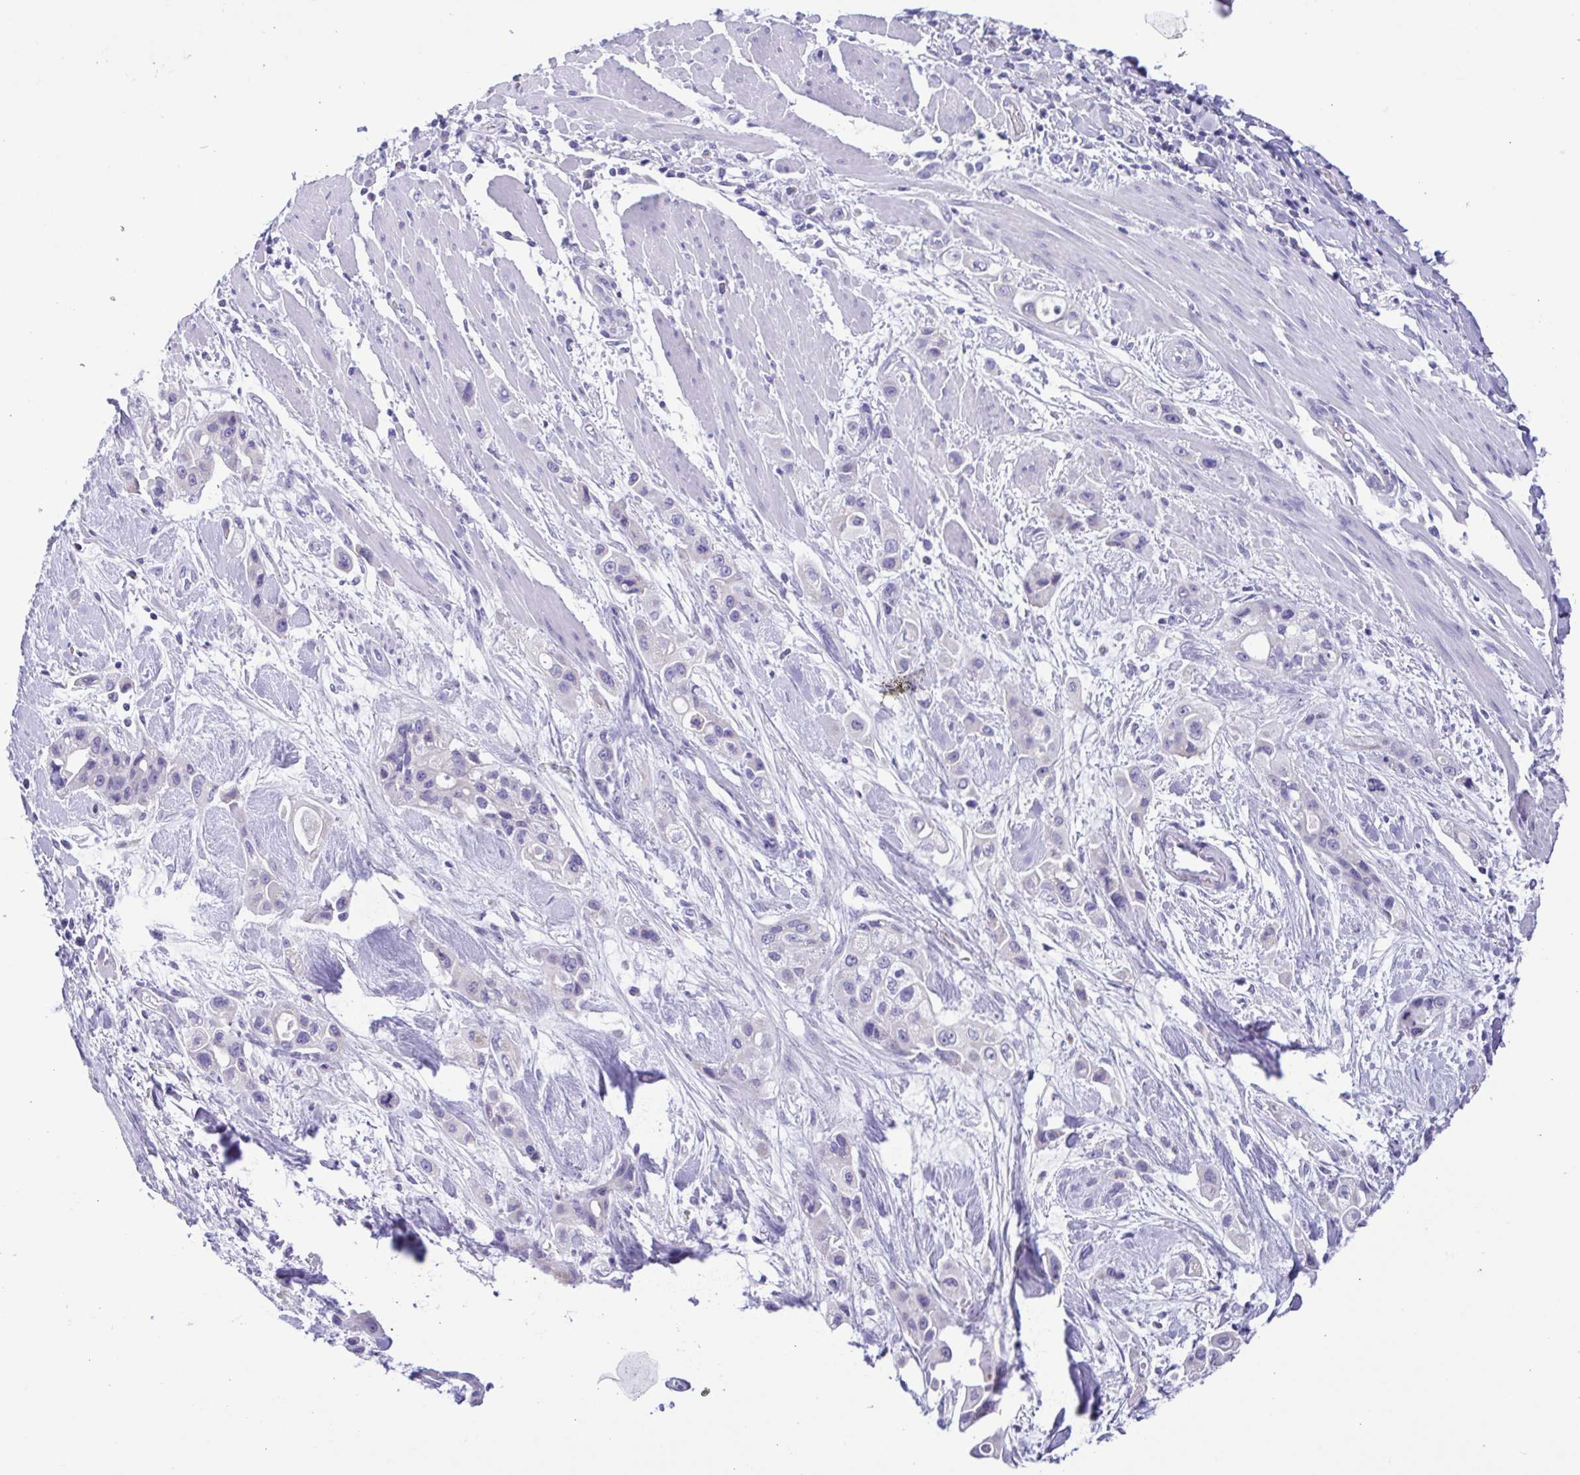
{"staining": {"intensity": "negative", "quantity": "none", "location": "none"}, "tissue": "pancreatic cancer", "cell_type": "Tumor cells", "image_type": "cancer", "snomed": [{"axis": "morphology", "description": "Adenocarcinoma, NOS"}, {"axis": "topography", "description": "Pancreas"}], "caption": "DAB immunohistochemical staining of pancreatic cancer (adenocarcinoma) demonstrates no significant expression in tumor cells.", "gene": "CD72", "patient": {"sex": "female", "age": 66}}